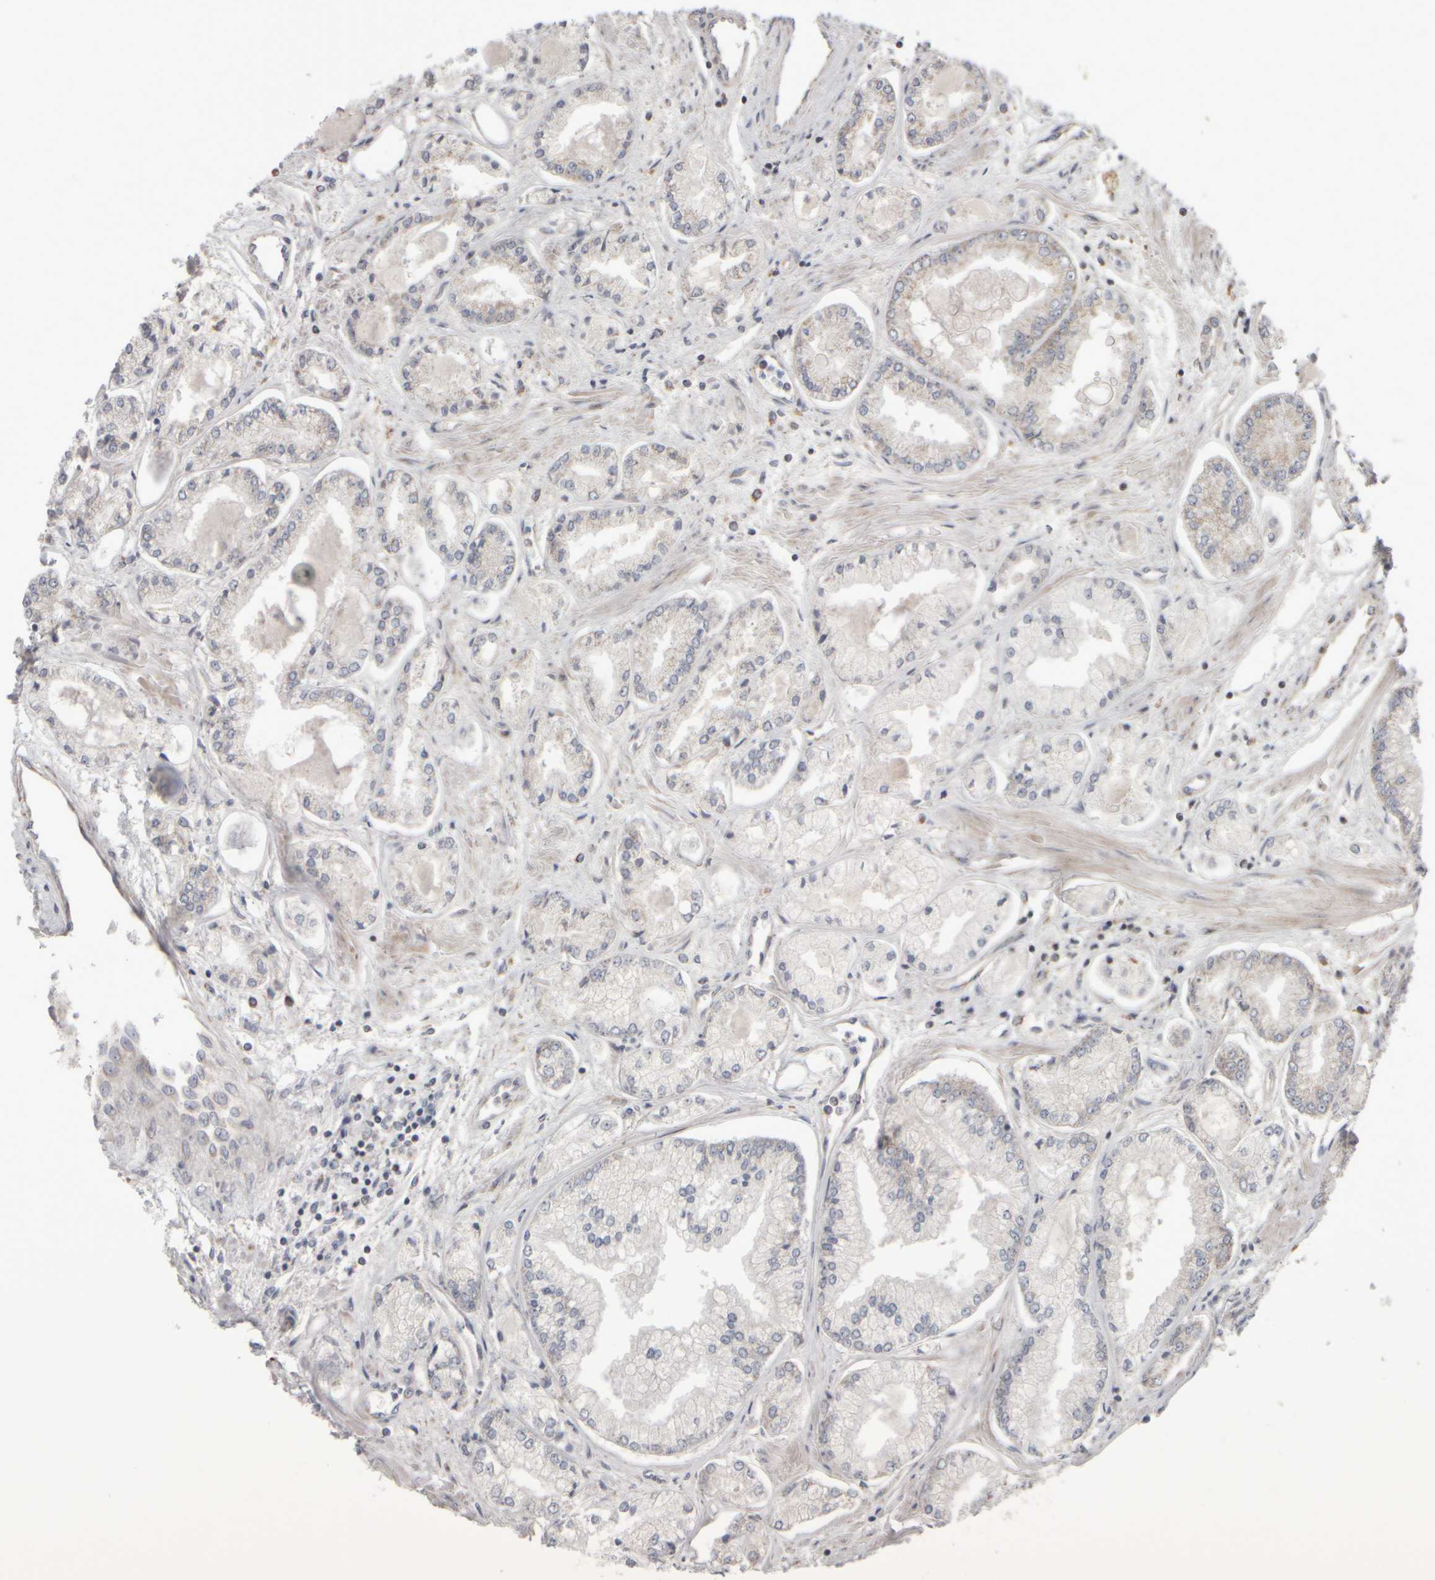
{"staining": {"intensity": "negative", "quantity": "none", "location": "none"}, "tissue": "prostate cancer", "cell_type": "Tumor cells", "image_type": "cancer", "snomed": [{"axis": "morphology", "description": "Adenocarcinoma, Low grade"}, {"axis": "topography", "description": "Prostate"}], "caption": "There is no significant positivity in tumor cells of prostate adenocarcinoma (low-grade).", "gene": "SCO1", "patient": {"sex": "male", "age": 52}}